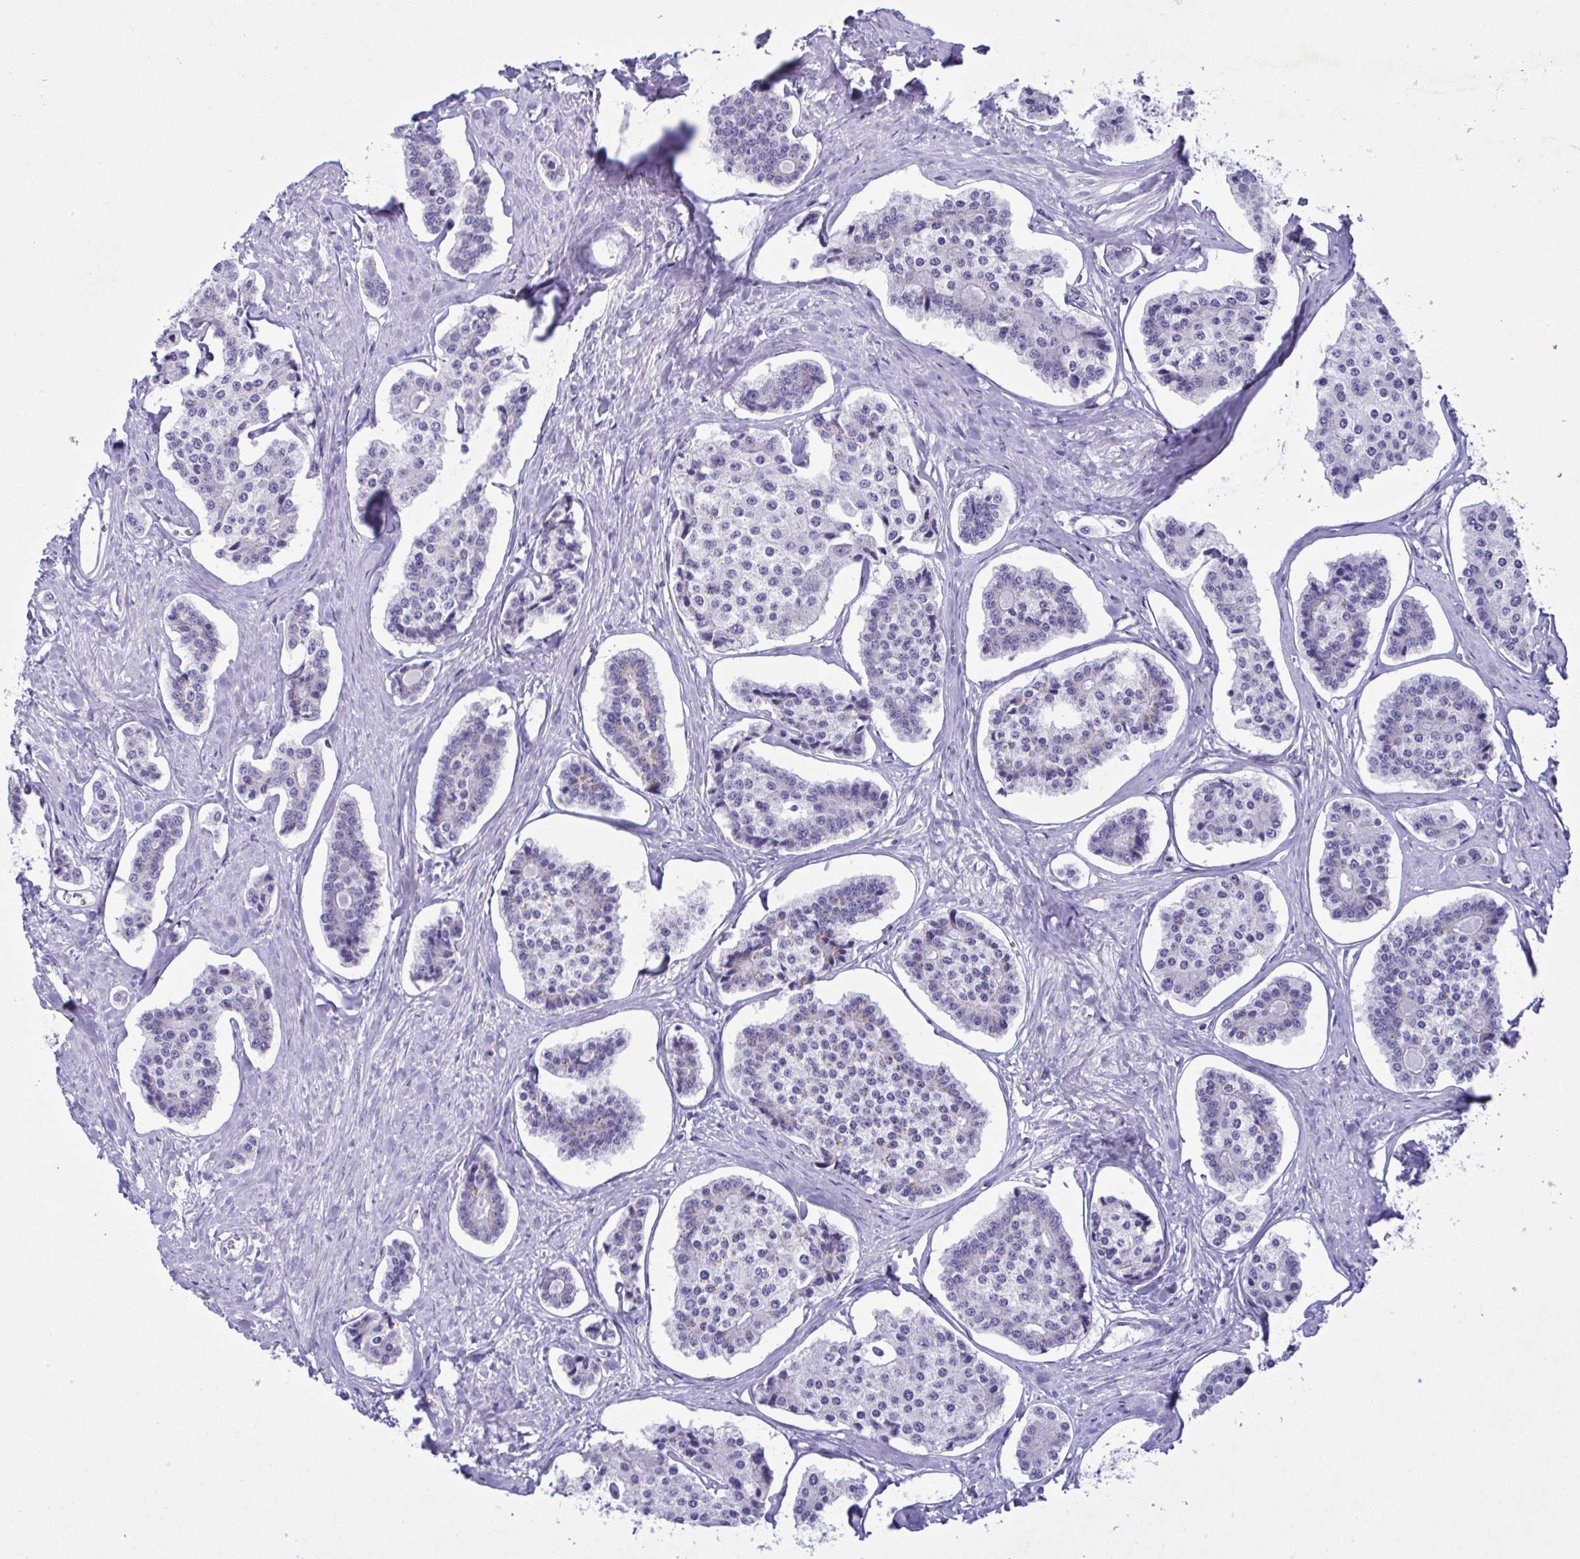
{"staining": {"intensity": "negative", "quantity": "none", "location": "none"}, "tissue": "carcinoid", "cell_type": "Tumor cells", "image_type": "cancer", "snomed": [{"axis": "morphology", "description": "Carcinoid, malignant, NOS"}, {"axis": "topography", "description": "Small intestine"}], "caption": "This histopathology image is of carcinoid stained with immunohistochemistry to label a protein in brown with the nuclei are counter-stained blue. There is no positivity in tumor cells.", "gene": "TNNI3", "patient": {"sex": "female", "age": 65}}